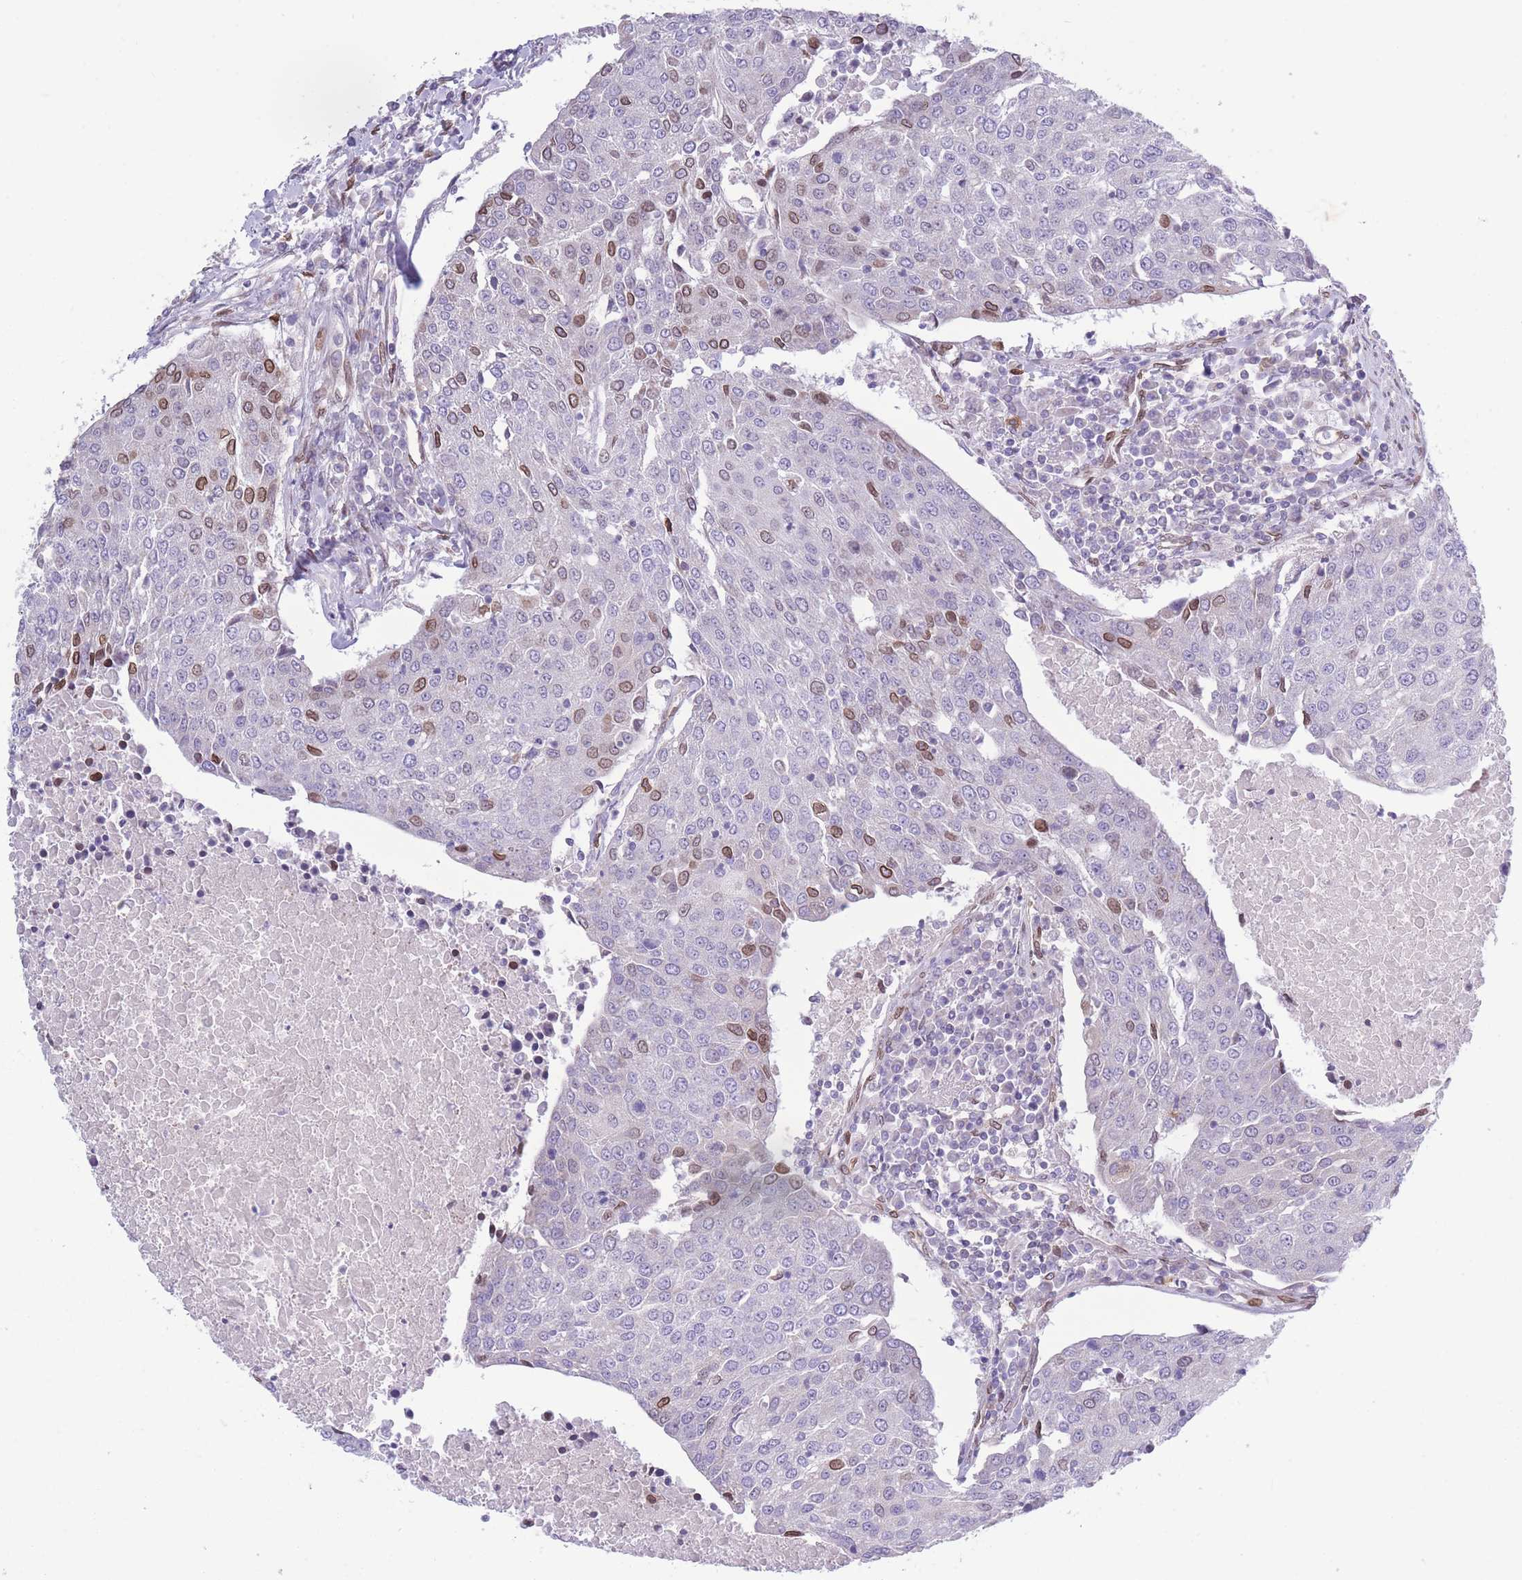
{"staining": {"intensity": "moderate", "quantity": "<25%", "location": "nuclear"}, "tissue": "urothelial cancer", "cell_type": "Tumor cells", "image_type": "cancer", "snomed": [{"axis": "morphology", "description": "Urothelial carcinoma, High grade"}, {"axis": "topography", "description": "Urinary bladder"}], "caption": "About <25% of tumor cells in urothelial cancer exhibit moderate nuclear protein expression as visualized by brown immunohistochemical staining.", "gene": "PDHA1", "patient": {"sex": "female", "age": 85}}